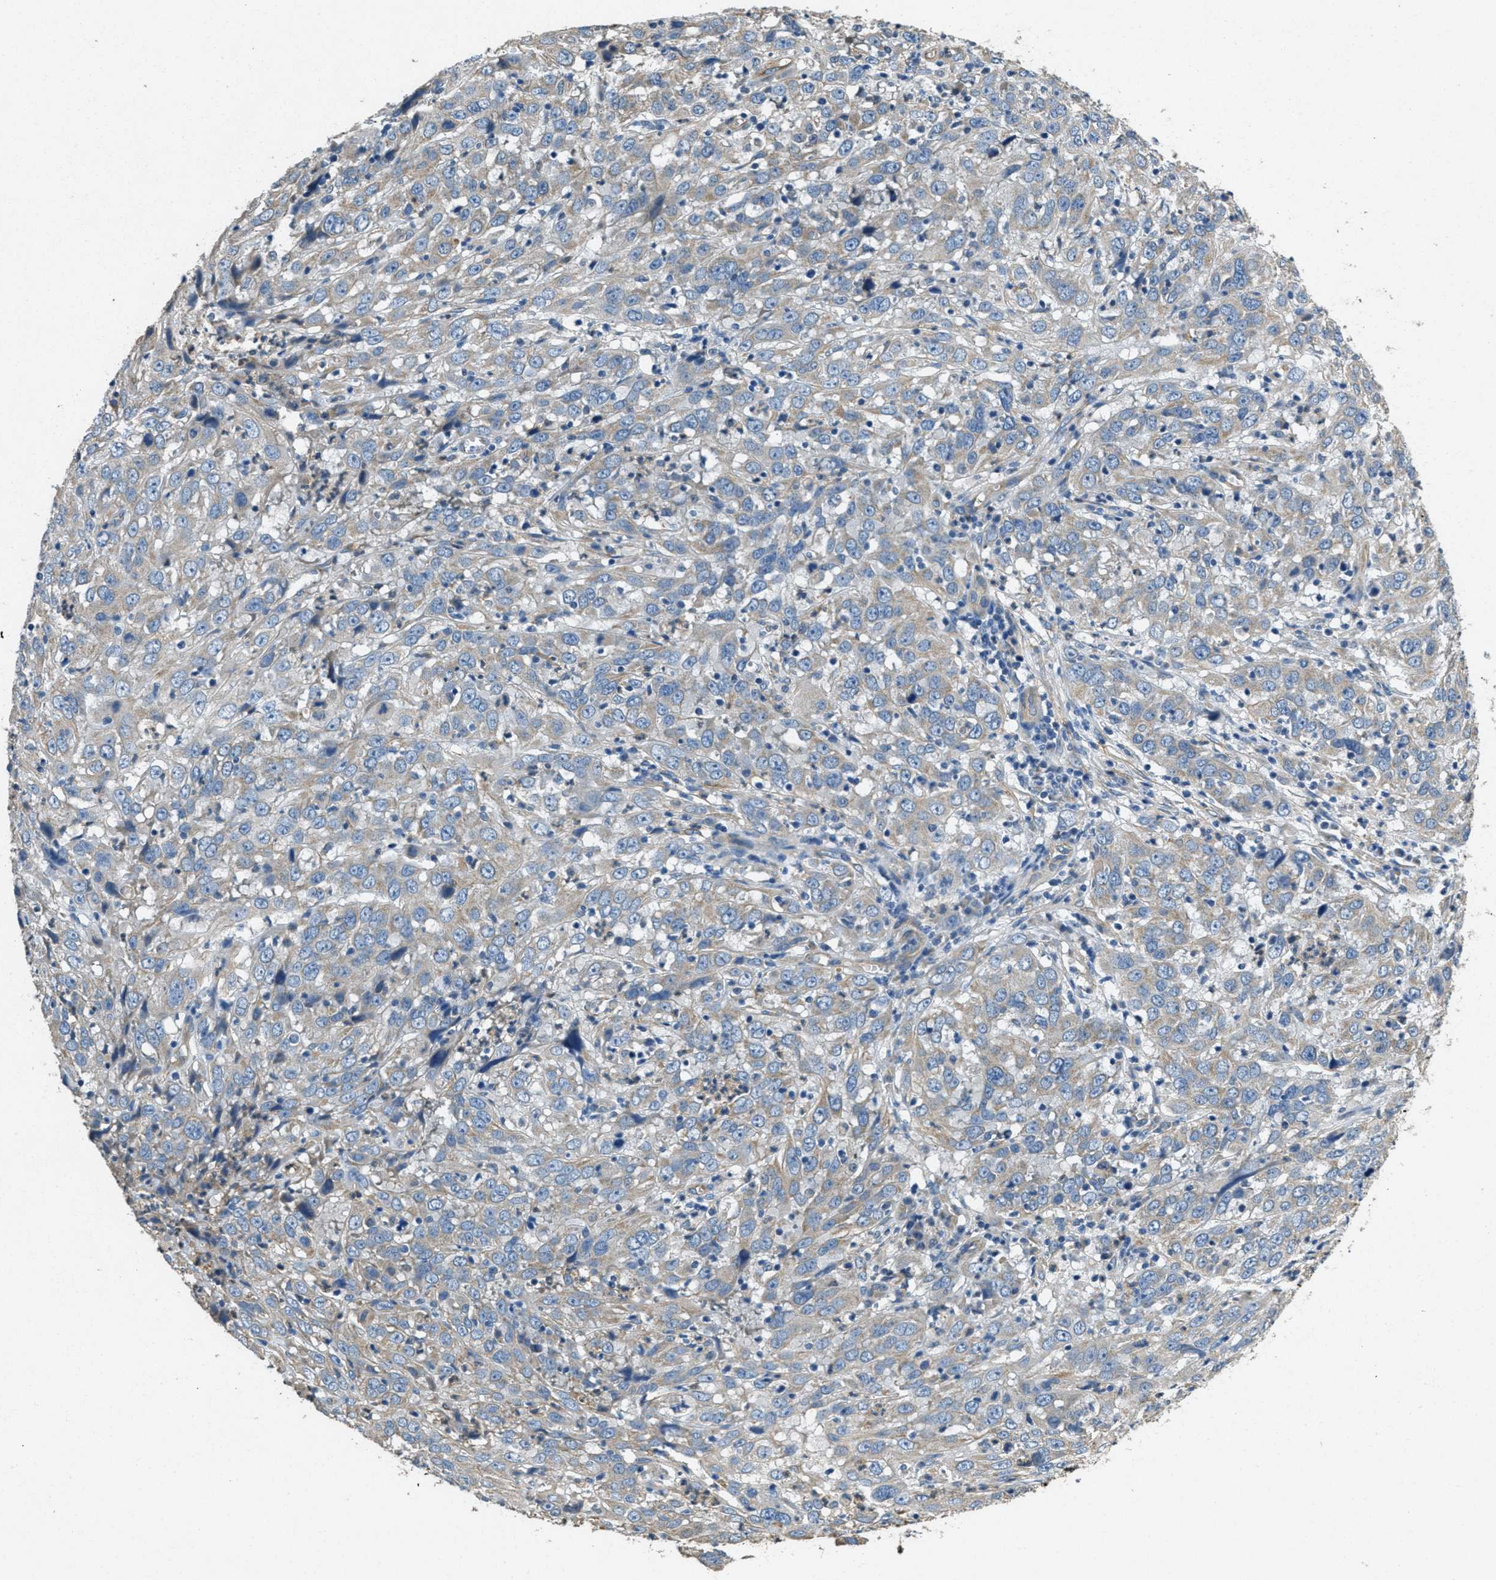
{"staining": {"intensity": "weak", "quantity": "25%-75%", "location": "cytoplasmic/membranous"}, "tissue": "cervical cancer", "cell_type": "Tumor cells", "image_type": "cancer", "snomed": [{"axis": "morphology", "description": "Squamous cell carcinoma, NOS"}, {"axis": "topography", "description": "Cervix"}], "caption": "Squamous cell carcinoma (cervical) was stained to show a protein in brown. There is low levels of weak cytoplasmic/membranous expression in approximately 25%-75% of tumor cells.", "gene": "TOMM70", "patient": {"sex": "female", "age": 32}}